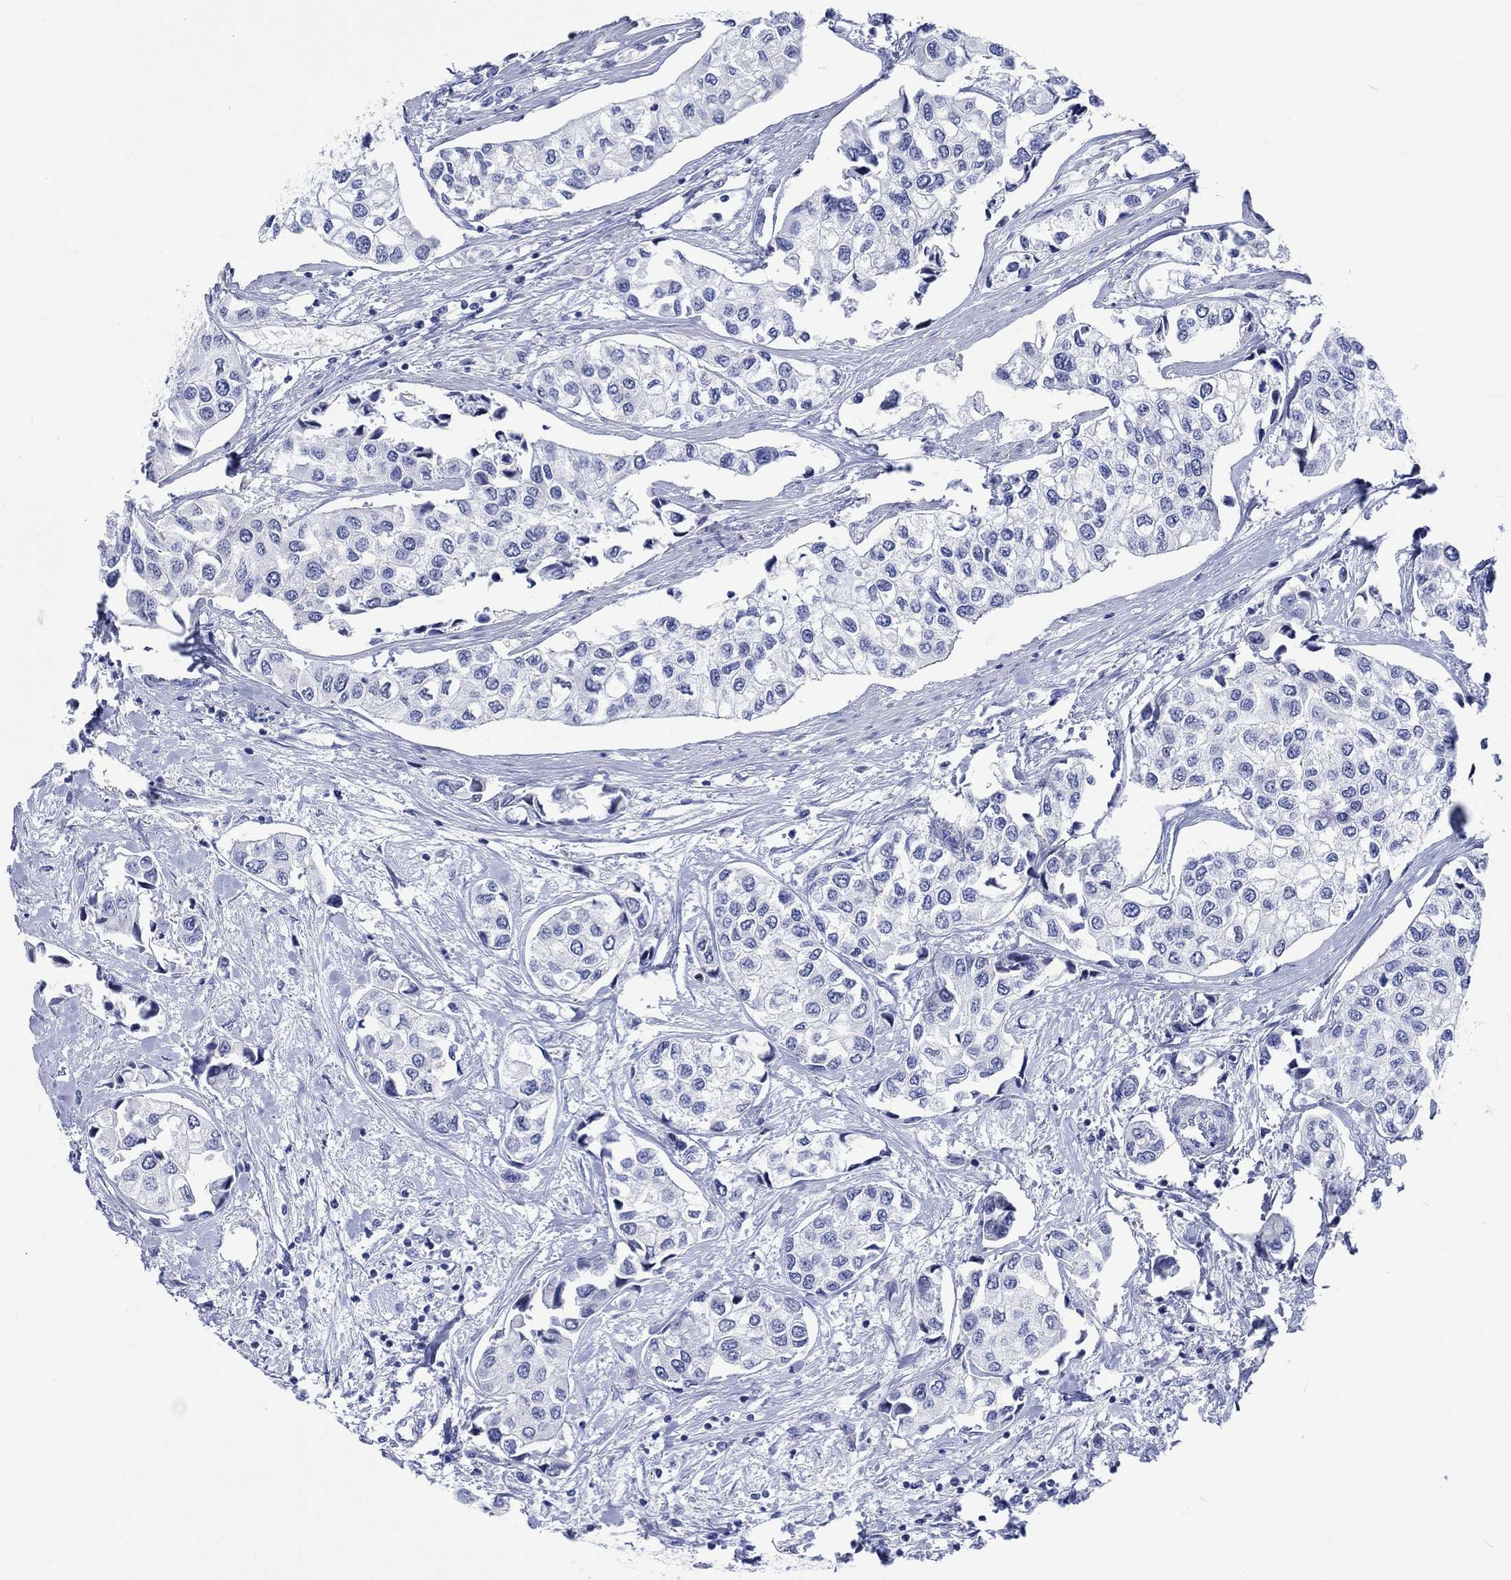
{"staining": {"intensity": "negative", "quantity": "none", "location": "none"}, "tissue": "urothelial cancer", "cell_type": "Tumor cells", "image_type": "cancer", "snomed": [{"axis": "morphology", "description": "Urothelial carcinoma, High grade"}, {"axis": "topography", "description": "Urinary bladder"}], "caption": "Tumor cells are negative for protein expression in human urothelial cancer.", "gene": "ZNF446", "patient": {"sex": "male", "age": 73}}